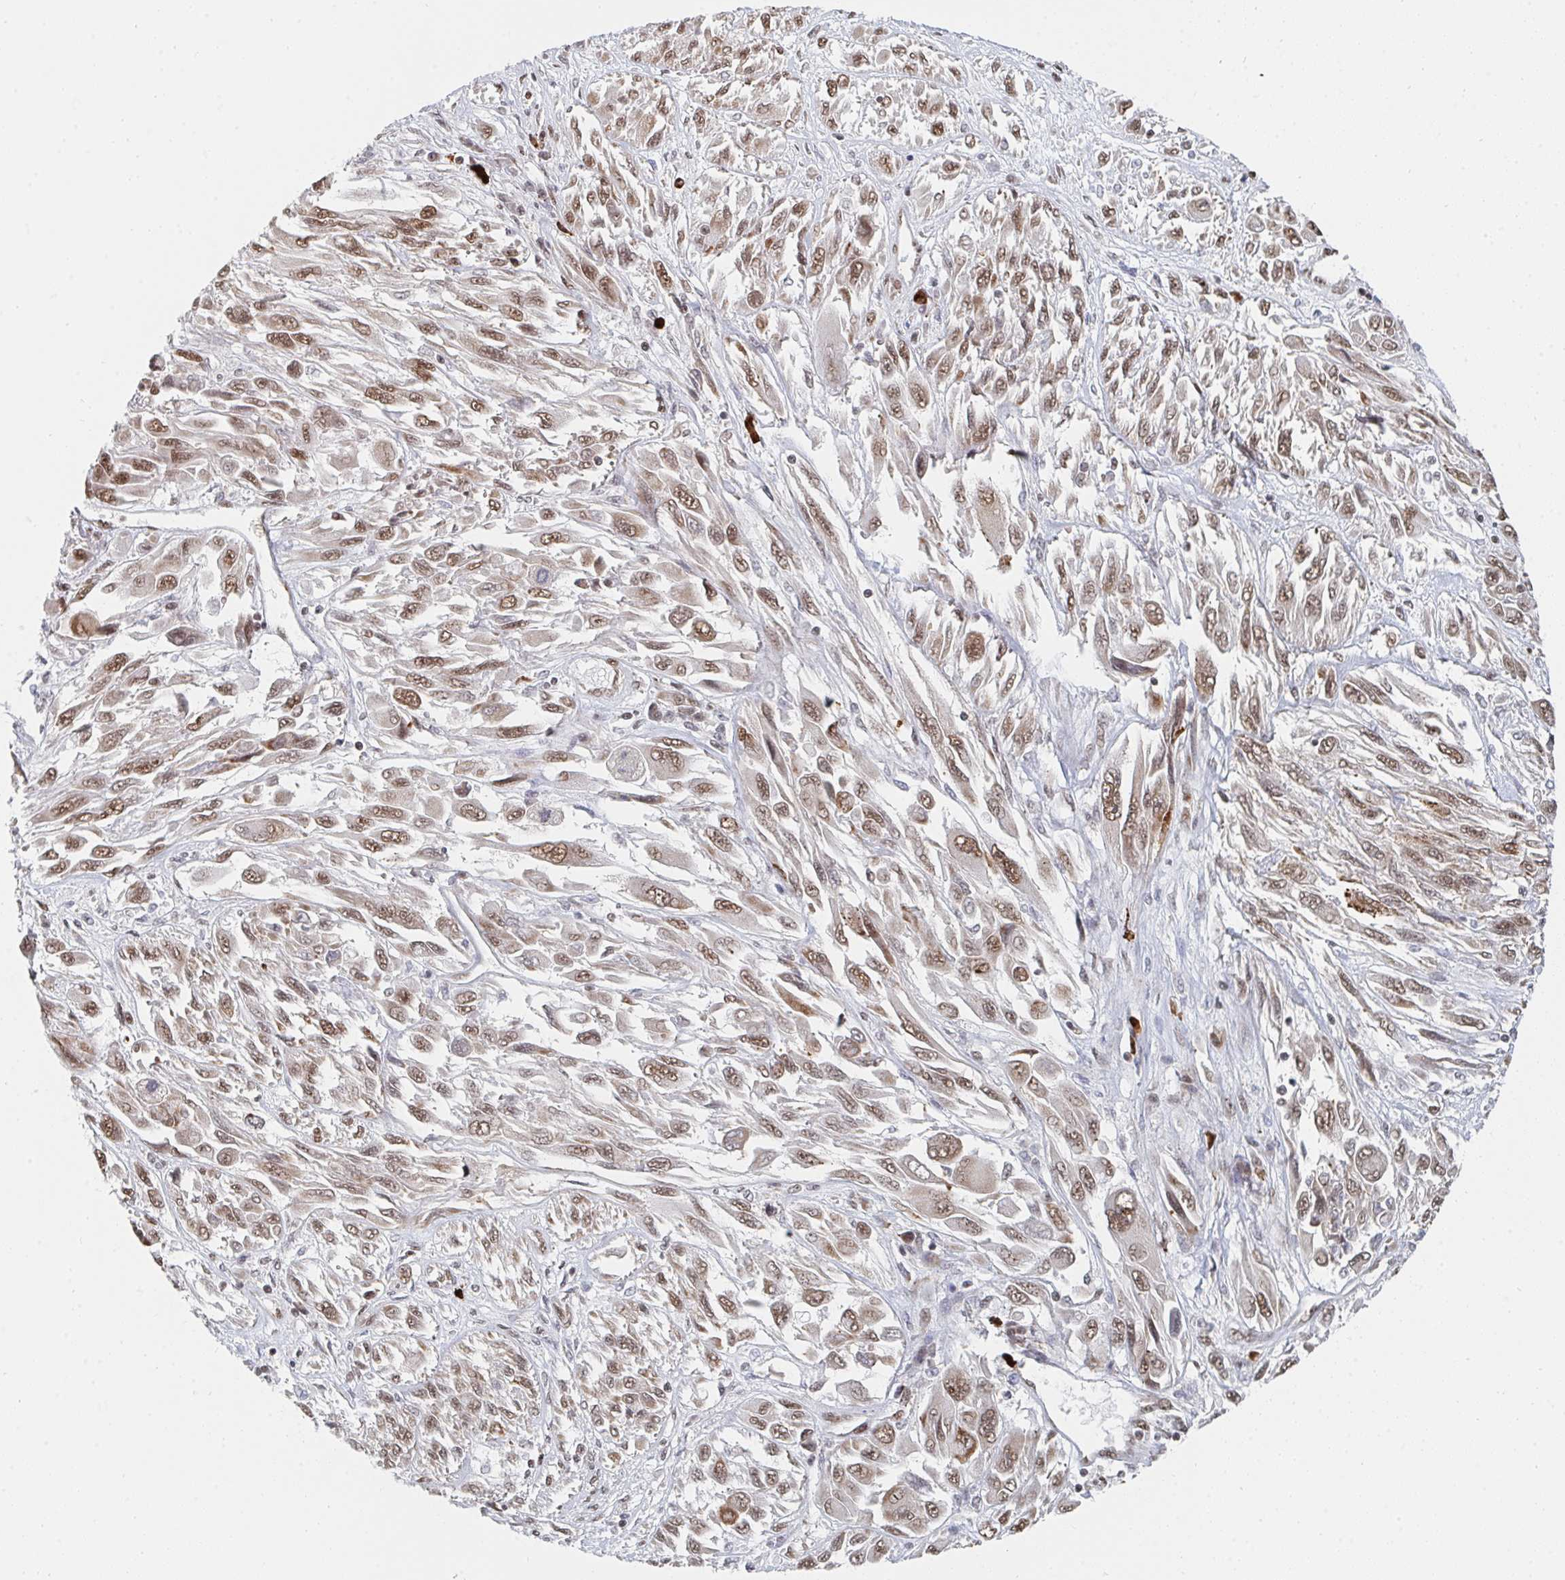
{"staining": {"intensity": "moderate", "quantity": ">75%", "location": "nuclear"}, "tissue": "melanoma", "cell_type": "Tumor cells", "image_type": "cancer", "snomed": [{"axis": "morphology", "description": "Malignant melanoma, NOS"}, {"axis": "topography", "description": "Skin"}], "caption": "Melanoma stained with a protein marker reveals moderate staining in tumor cells.", "gene": "MBNL1", "patient": {"sex": "female", "age": 91}}